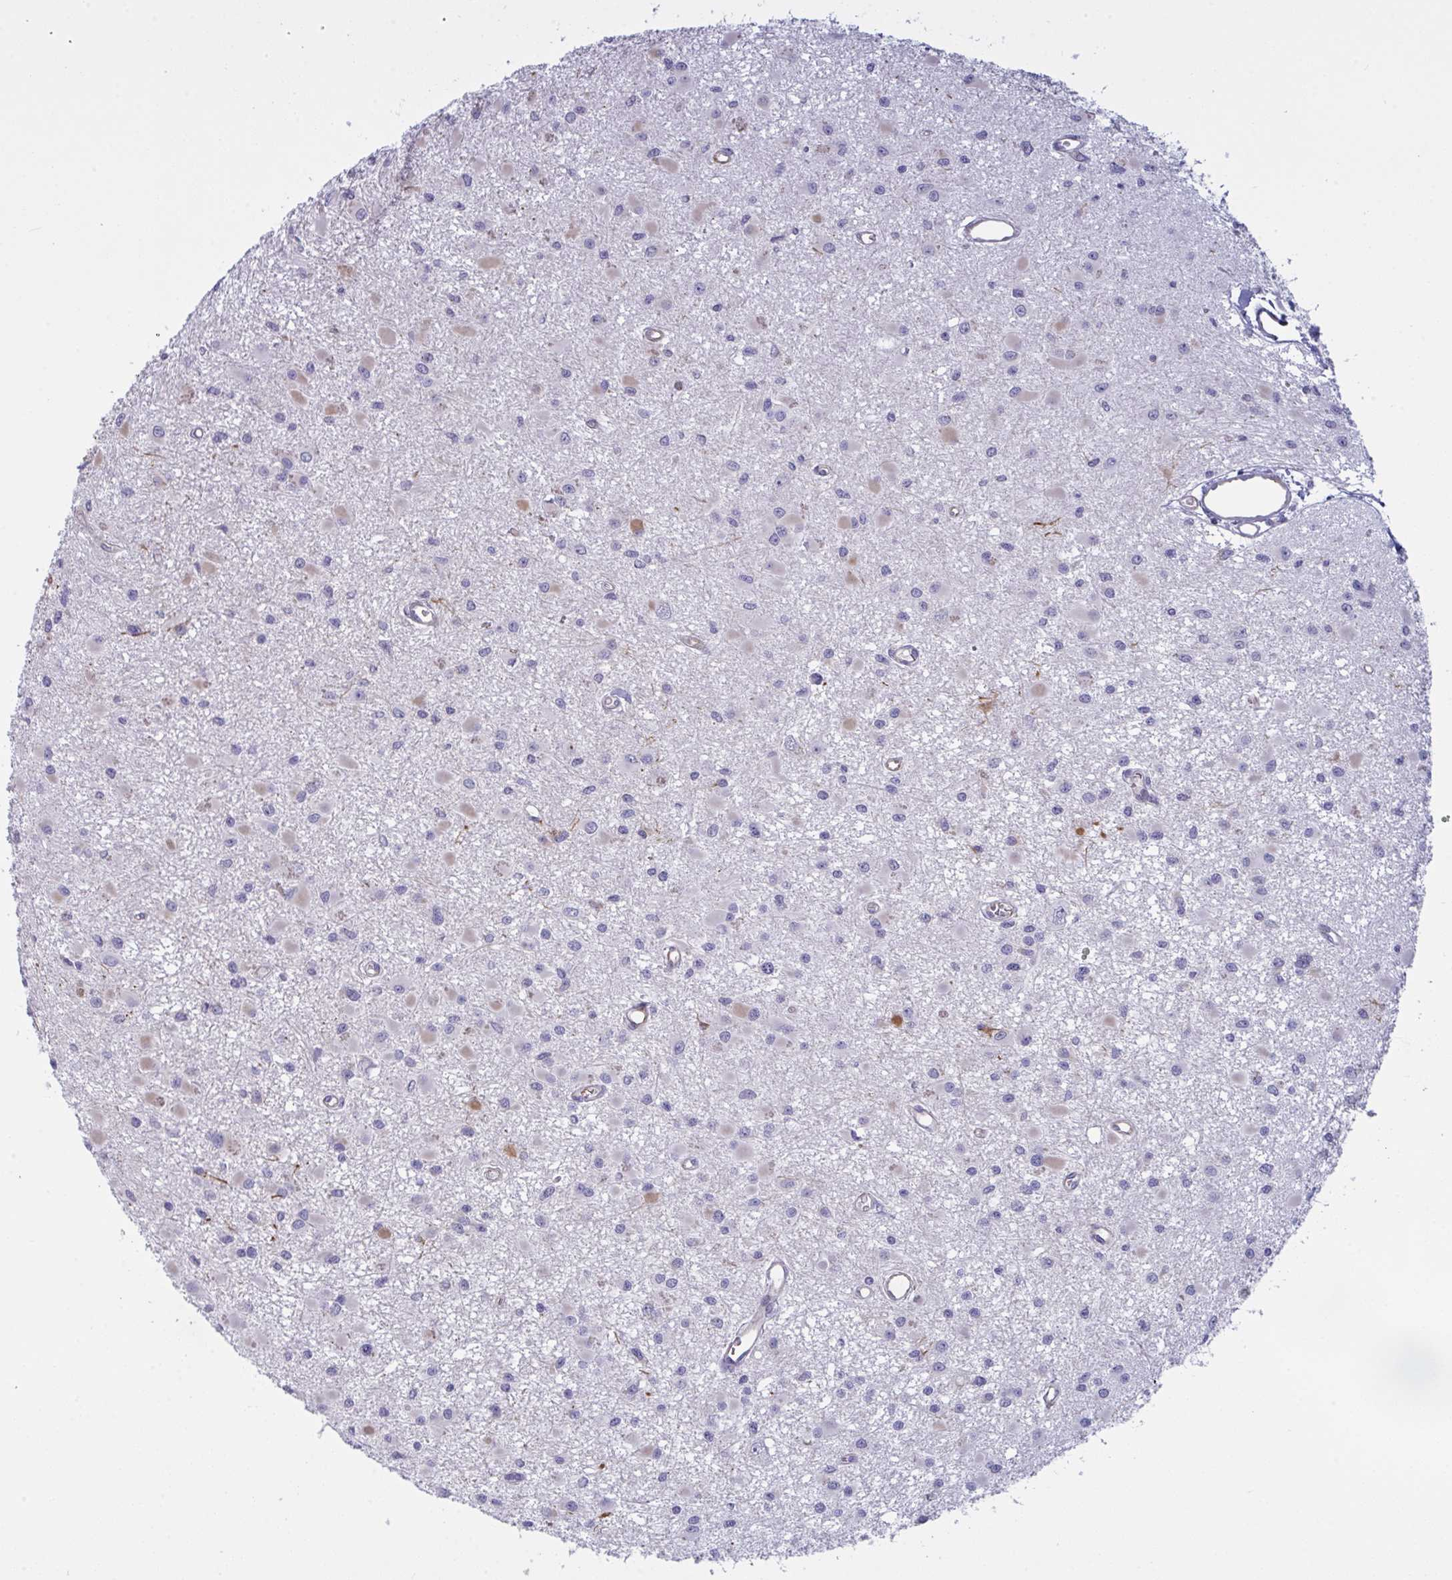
{"staining": {"intensity": "weak", "quantity": "<25%", "location": "cytoplasmic/membranous"}, "tissue": "glioma", "cell_type": "Tumor cells", "image_type": "cancer", "snomed": [{"axis": "morphology", "description": "Glioma, malignant, High grade"}, {"axis": "topography", "description": "Brain"}], "caption": "DAB immunohistochemical staining of glioma reveals no significant positivity in tumor cells.", "gene": "DCBLD1", "patient": {"sex": "male", "age": 54}}